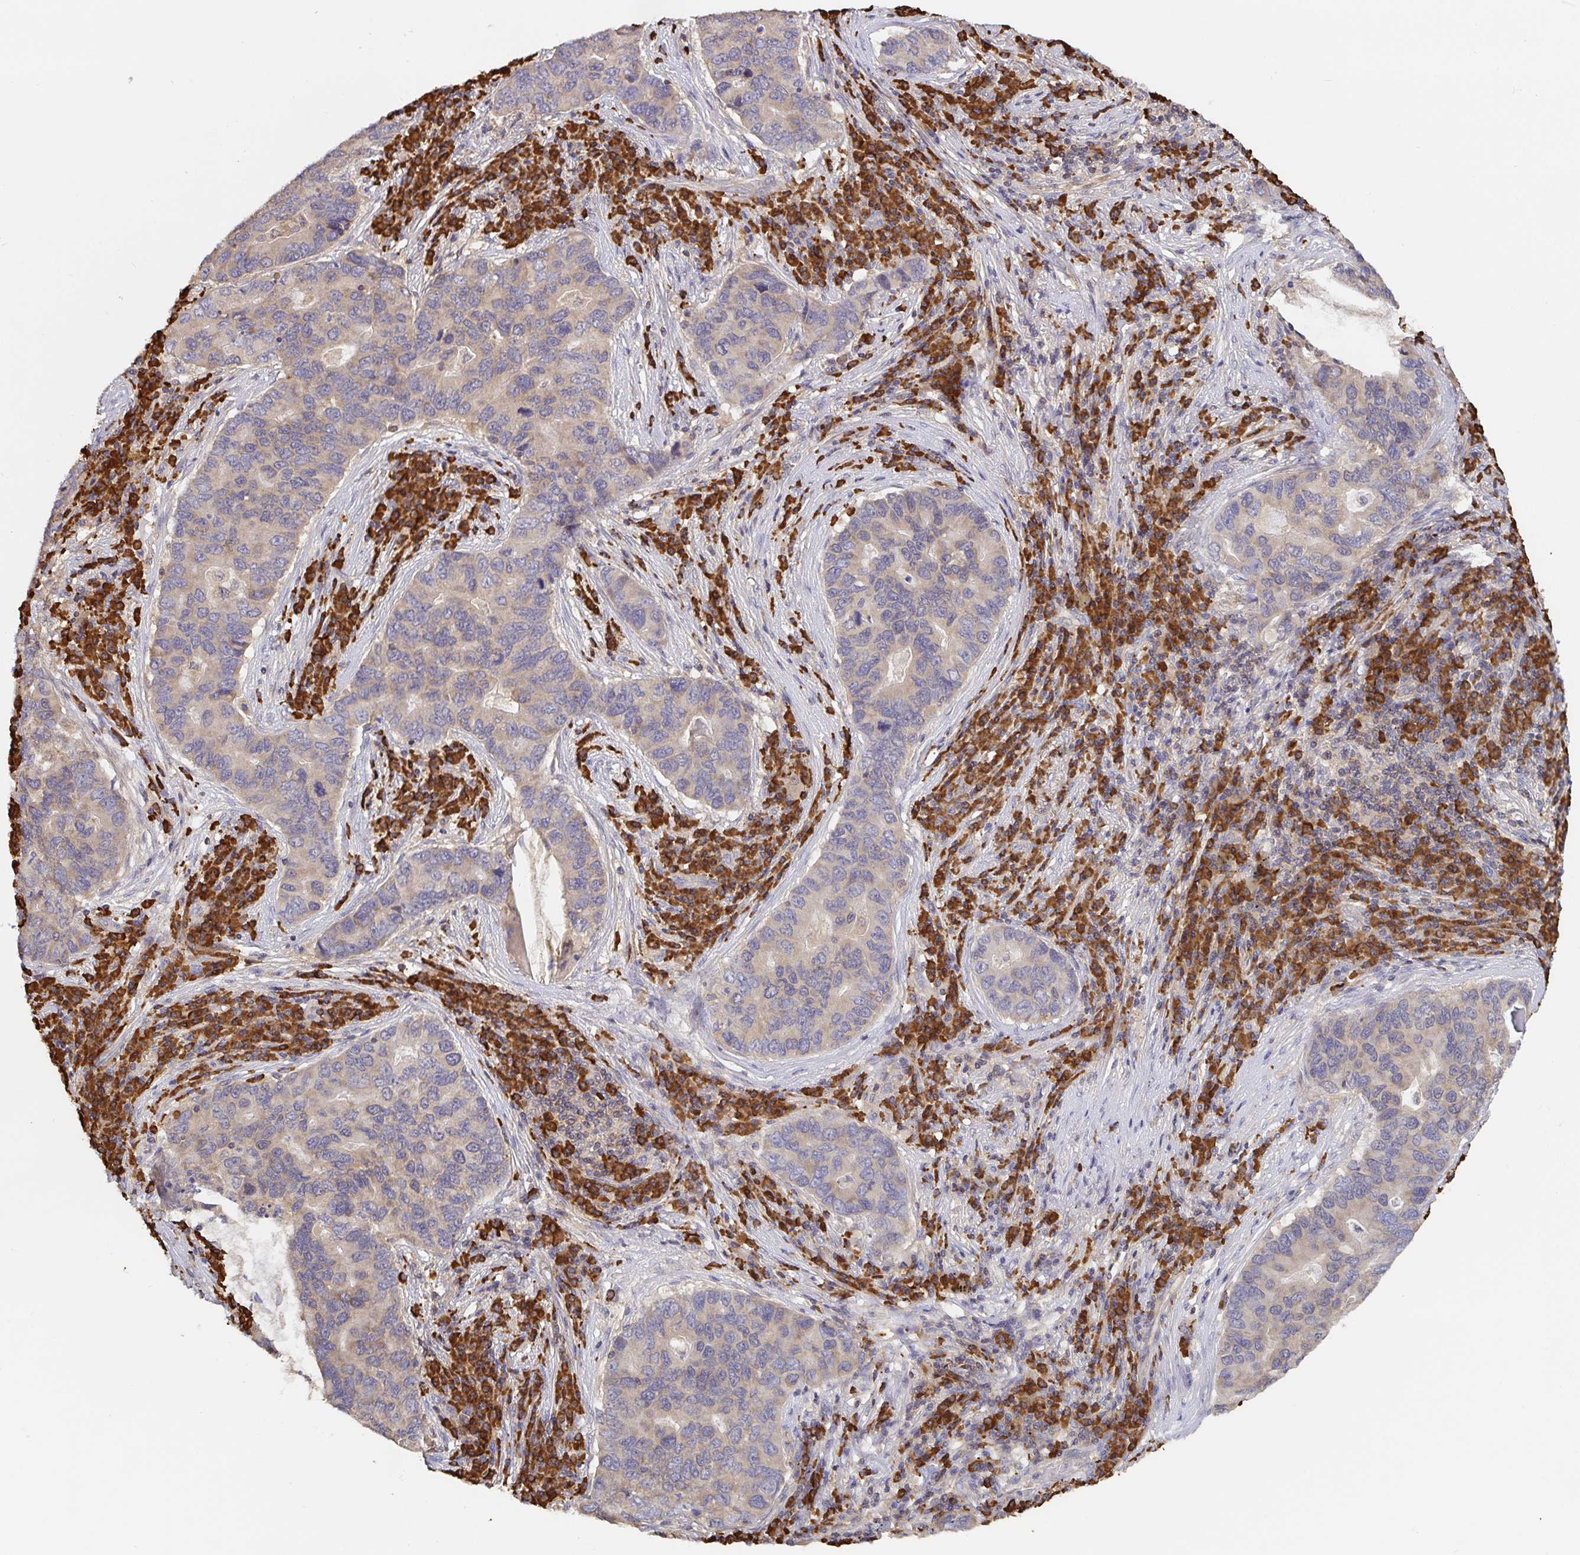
{"staining": {"intensity": "negative", "quantity": "none", "location": "none"}, "tissue": "lung cancer", "cell_type": "Tumor cells", "image_type": "cancer", "snomed": [{"axis": "morphology", "description": "Adenocarcinoma, NOS"}, {"axis": "morphology", "description": "Adenocarcinoma, metastatic, NOS"}, {"axis": "topography", "description": "Lymph node"}, {"axis": "topography", "description": "Lung"}], "caption": "A histopathology image of lung adenocarcinoma stained for a protein shows no brown staining in tumor cells.", "gene": "HAGH", "patient": {"sex": "female", "age": 54}}